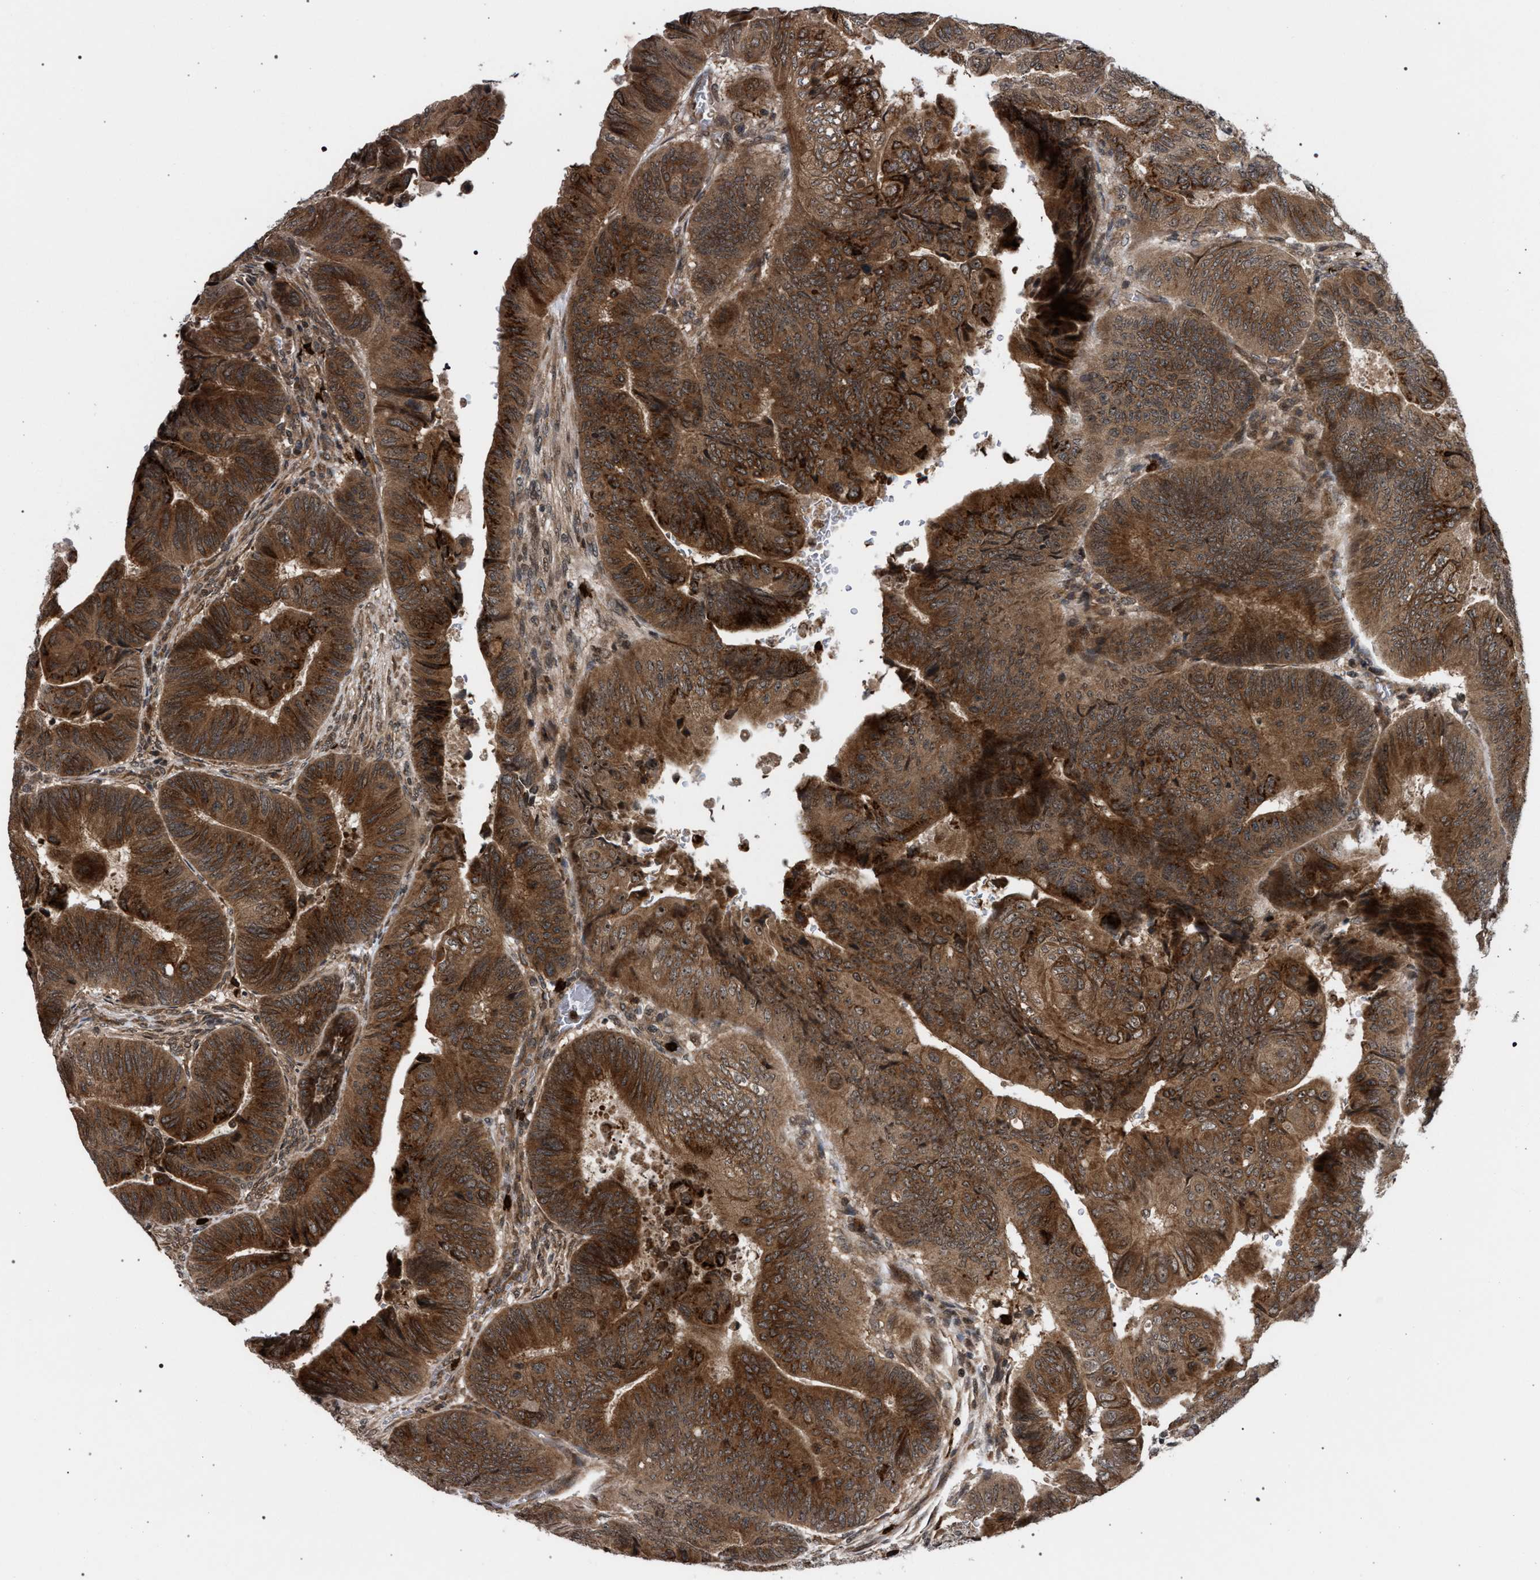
{"staining": {"intensity": "moderate", "quantity": ">75%", "location": "cytoplasmic/membranous"}, "tissue": "colorectal cancer", "cell_type": "Tumor cells", "image_type": "cancer", "snomed": [{"axis": "morphology", "description": "Normal tissue, NOS"}, {"axis": "morphology", "description": "Adenocarcinoma, NOS"}, {"axis": "topography", "description": "Rectum"}, {"axis": "topography", "description": "Peripheral nerve tissue"}], "caption": "Colorectal adenocarcinoma stained for a protein reveals moderate cytoplasmic/membranous positivity in tumor cells.", "gene": "IRAK4", "patient": {"sex": "male", "age": 92}}